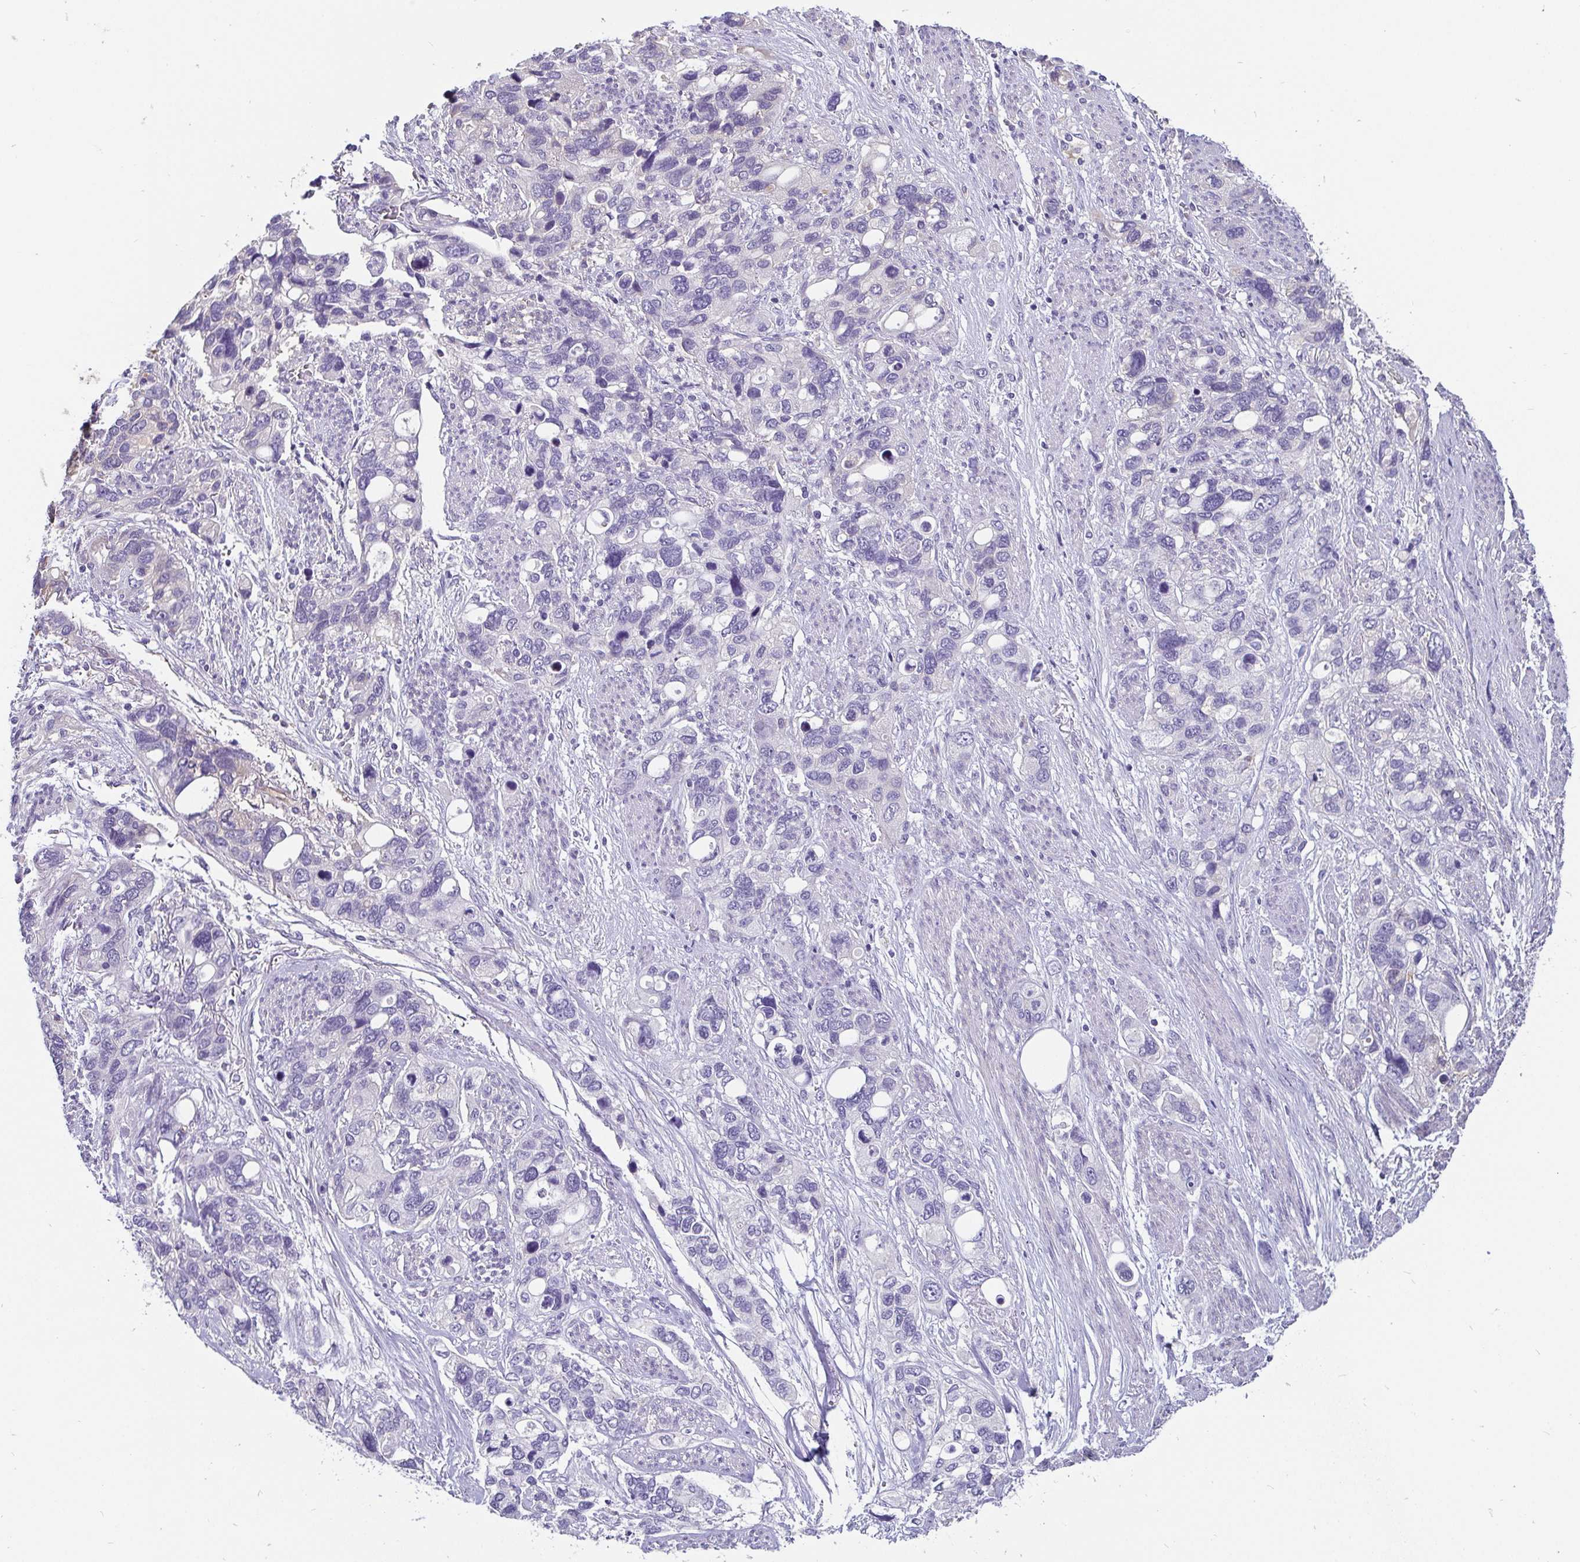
{"staining": {"intensity": "negative", "quantity": "none", "location": "none"}, "tissue": "stomach cancer", "cell_type": "Tumor cells", "image_type": "cancer", "snomed": [{"axis": "morphology", "description": "Adenocarcinoma, NOS"}, {"axis": "topography", "description": "Stomach, upper"}], "caption": "The histopathology image displays no significant staining in tumor cells of stomach cancer (adenocarcinoma).", "gene": "ADAMTS6", "patient": {"sex": "female", "age": 81}}